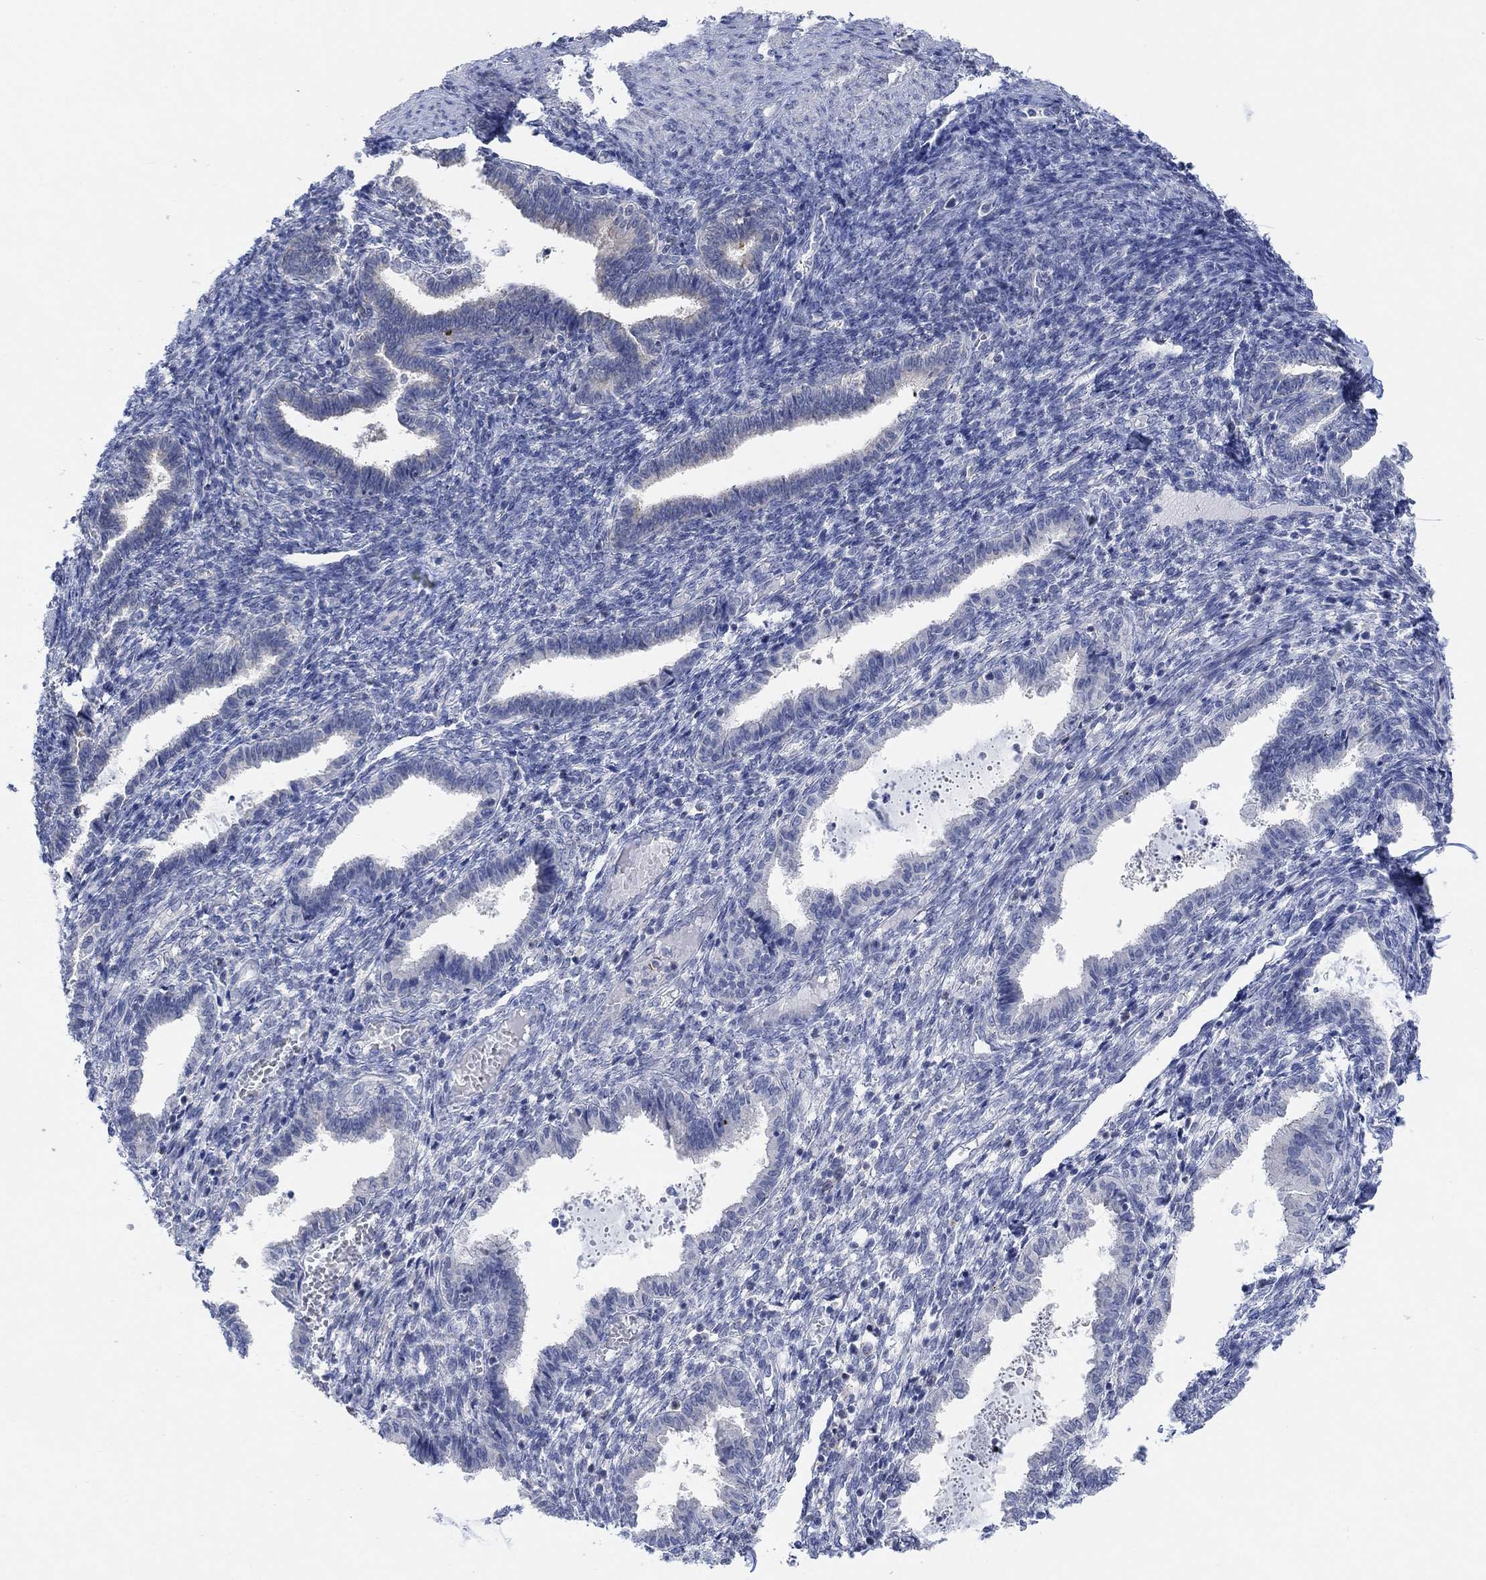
{"staining": {"intensity": "negative", "quantity": "none", "location": "none"}, "tissue": "endometrium", "cell_type": "Cells in endometrial stroma", "image_type": "normal", "snomed": [{"axis": "morphology", "description": "Normal tissue, NOS"}, {"axis": "topography", "description": "Endometrium"}], "caption": "The photomicrograph reveals no staining of cells in endometrial stroma in unremarkable endometrium.", "gene": "RIMS1", "patient": {"sex": "female", "age": 43}}